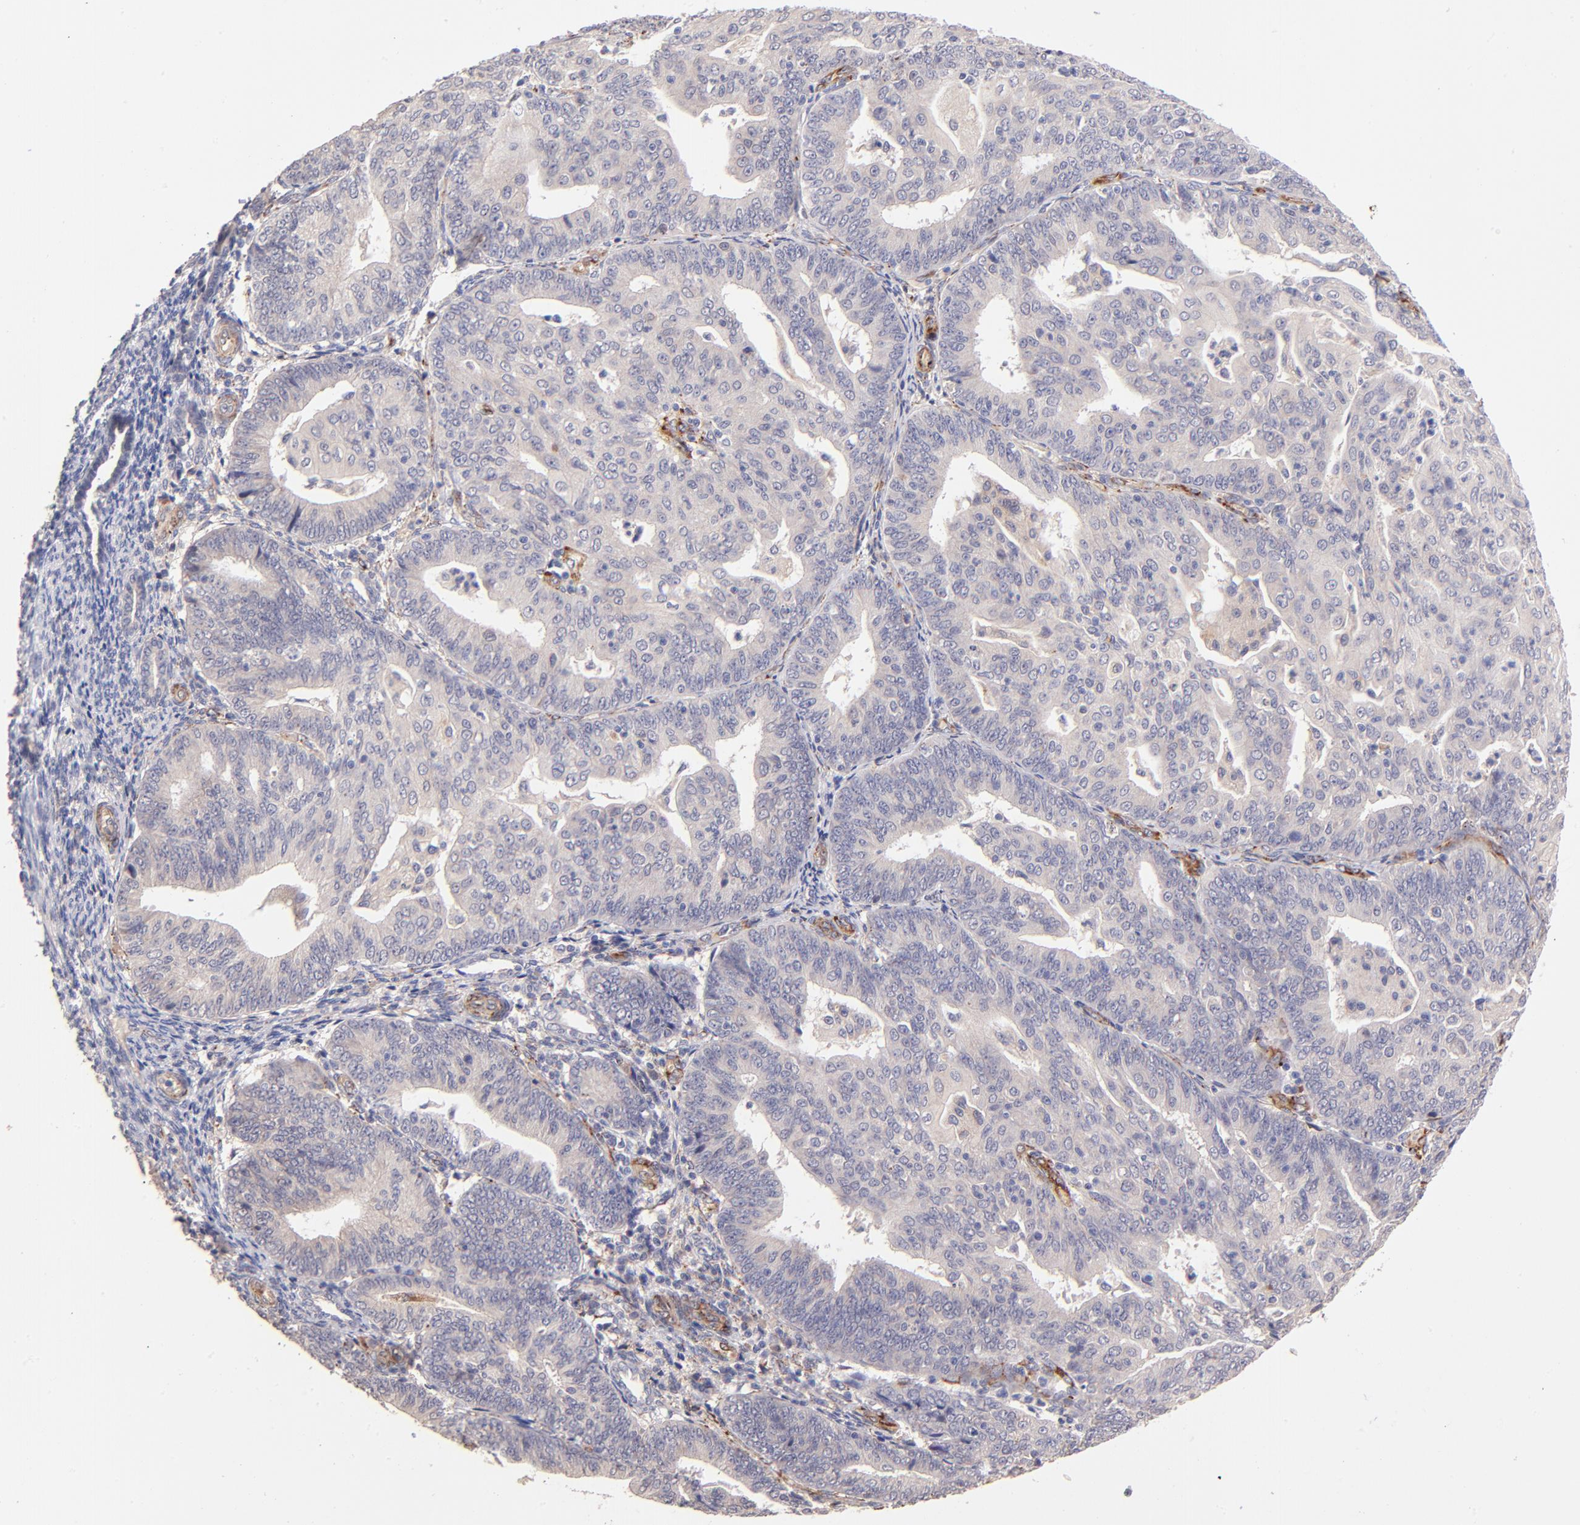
{"staining": {"intensity": "negative", "quantity": "none", "location": "none"}, "tissue": "endometrial cancer", "cell_type": "Tumor cells", "image_type": "cancer", "snomed": [{"axis": "morphology", "description": "Adenocarcinoma, NOS"}, {"axis": "topography", "description": "Endometrium"}], "caption": "This is an immunohistochemistry image of human endometrial cancer. There is no positivity in tumor cells.", "gene": "SPARC", "patient": {"sex": "female", "age": 56}}